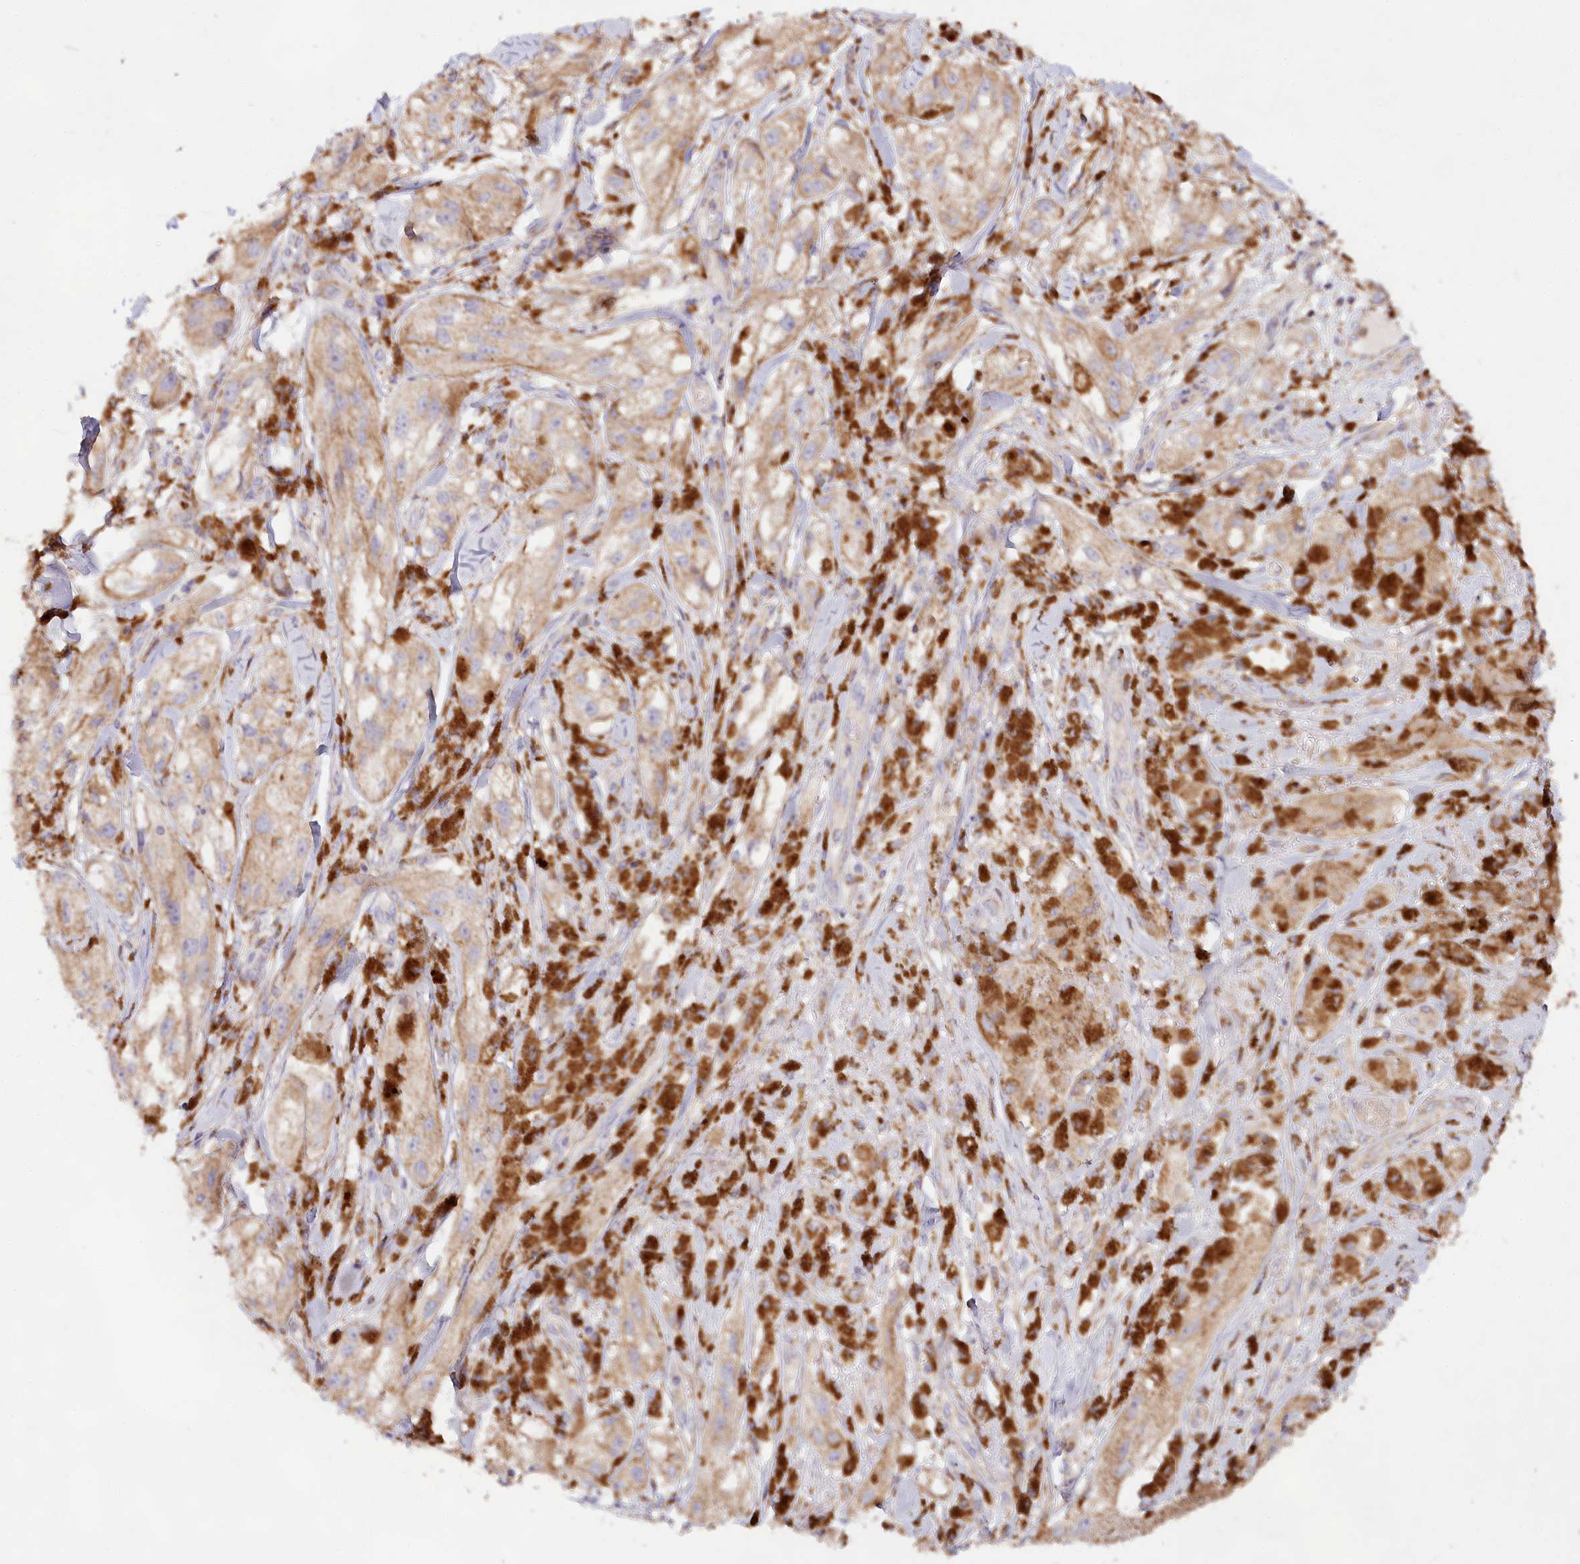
{"staining": {"intensity": "moderate", "quantity": ">75%", "location": "cytoplasmic/membranous"}, "tissue": "melanoma", "cell_type": "Tumor cells", "image_type": "cancer", "snomed": [{"axis": "morphology", "description": "Malignant melanoma, NOS"}, {"axis": "topography", "description": "Skin"}], "caption": "About >75% of tumor cells in human melanoma reveal moderate cytoplasmic/membranous protein expression as visualized by brown immunohistochemical staining.", "gene": "TASOR2", "patient": {"sex": "male", "age": 88}}